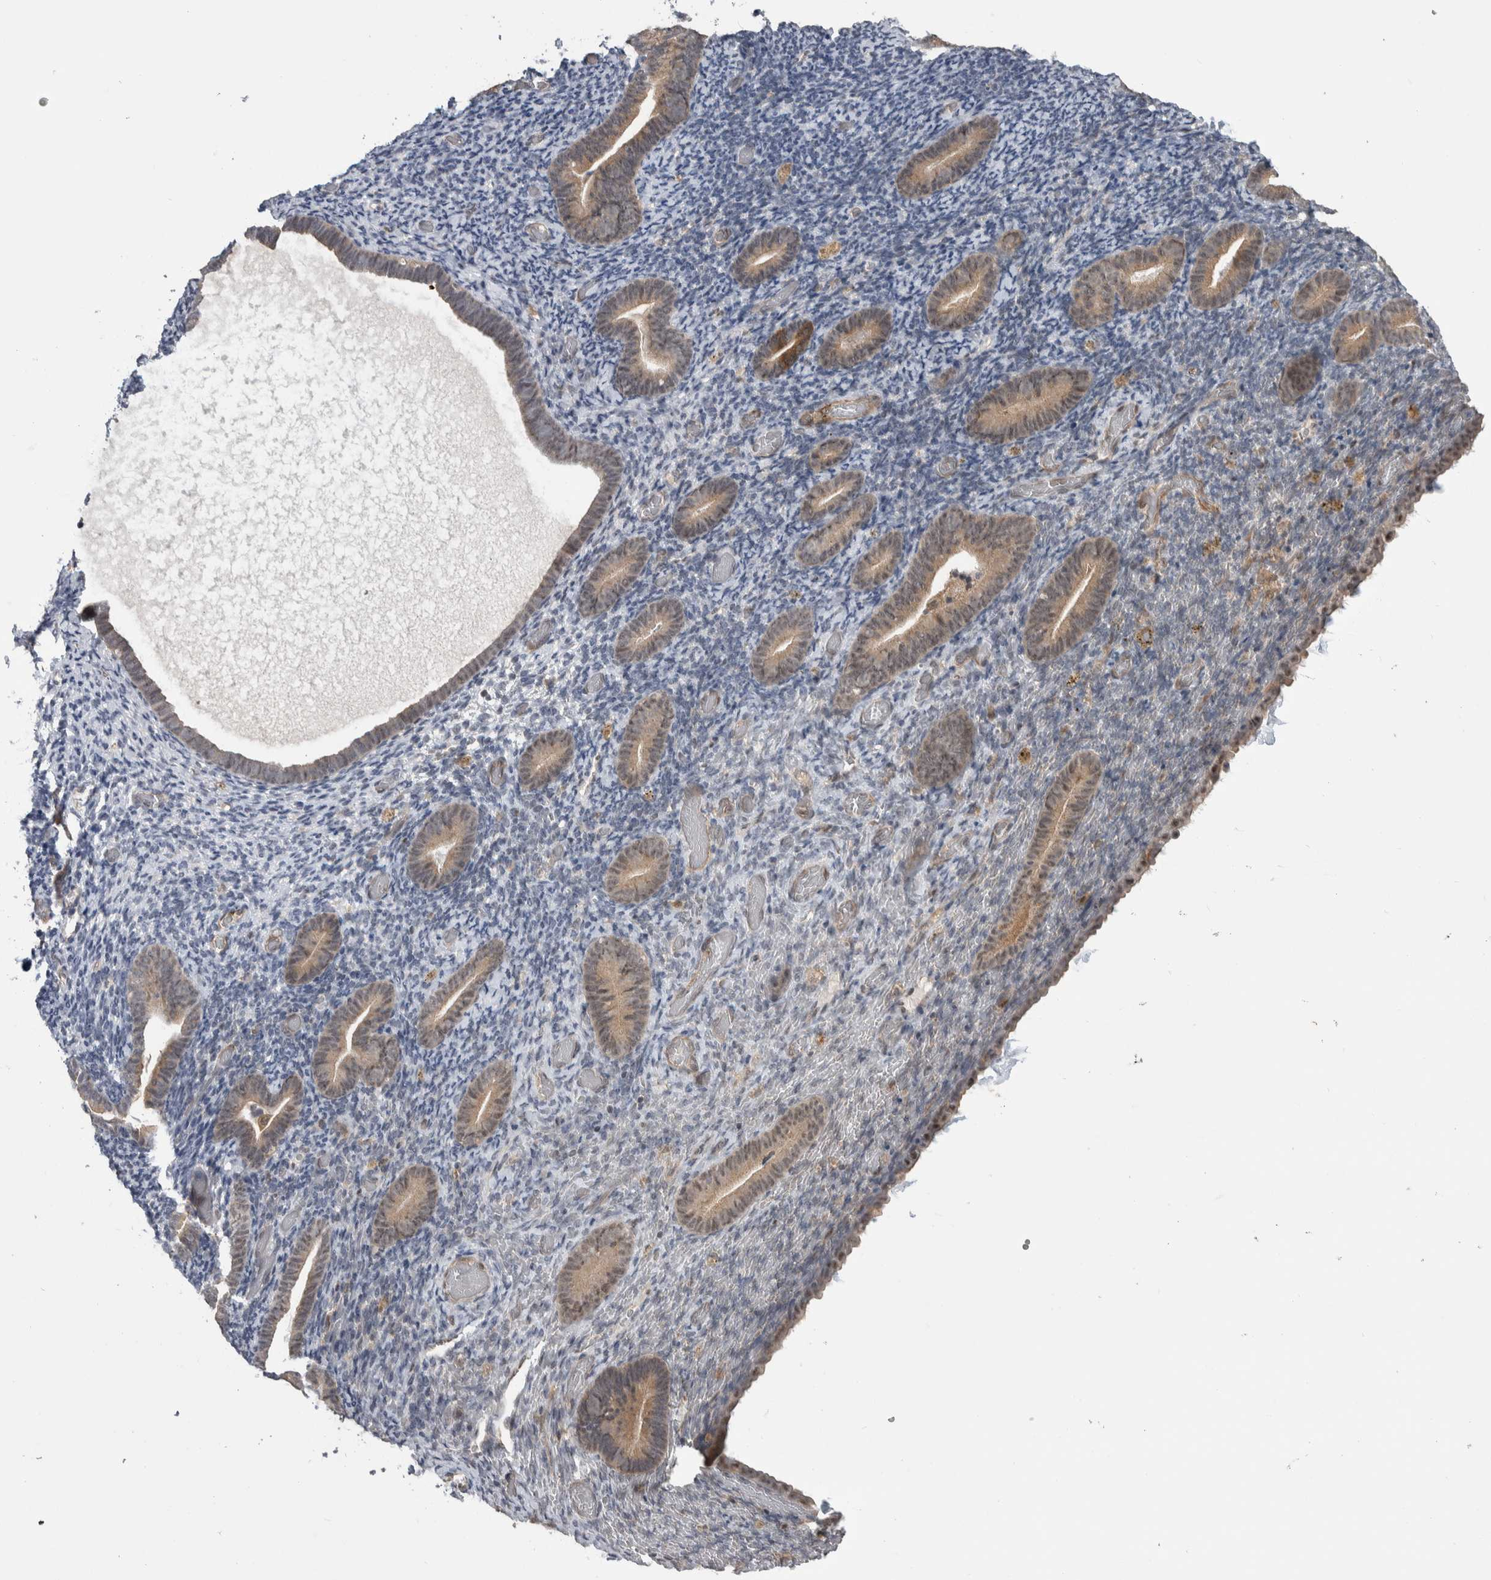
{"staining": {"intensity": "negative", "quantity": "none", "location": "none"}, "tissue": "endometrium", "cell_type": "Cells in endometrial stroma", "image_type": "normal", "snomed": [{"axis": "morphology", "description": "Normal tissue, NOS"}, {"axis": "topography", "description": "Endometrium"}], "caption": "Cells in endometrial stroma show no significant expression in unremarkable endometrium.", "gene": "PRDM4", "patient": {"sex": "female", "age": 51}}